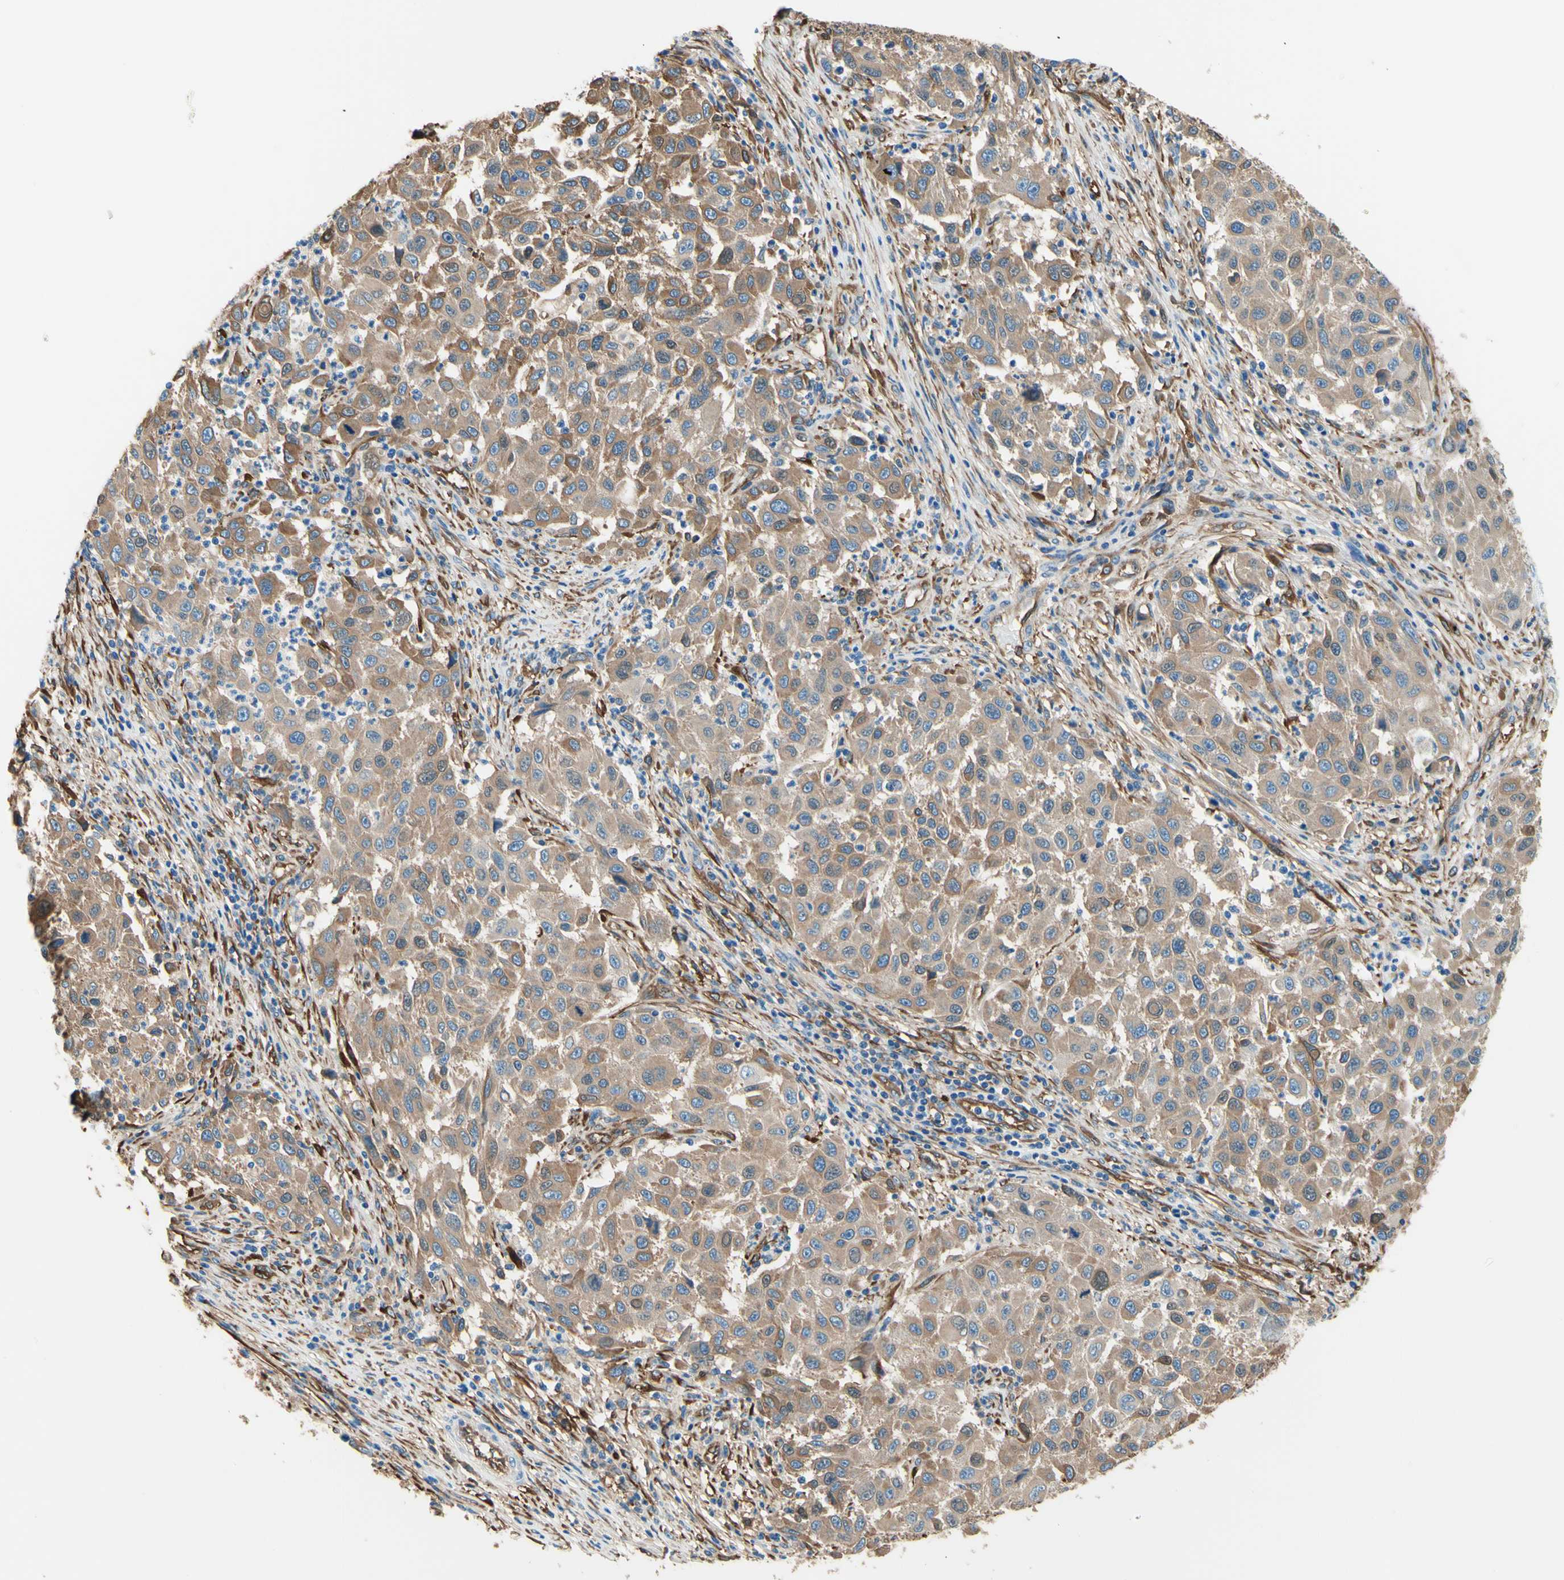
{"staining": {"intensity": "moderate", "quantity": ">75%", "location": "cytoplasmic/membranous"}, "tissue": "melanoma", "cell_type": "Tumor cells", "image_type": "cancer", "snomed": [{"axis": "morphology", "description": "Malignant melanoma, Metastatic site"}, {"axis": "topography", "description": "Lymph node"}], "caption": "Protein analysis of melanoma tissue reveals moderate cytoplasmic/membranous expression in approximately >75% of tumor cells. The staining was performed using DAB to visualize the protein expression in brown, while the nuclei were stained in blue with hematoxylin (Magnification: 20x).", "gene": "DPYSL3", "patient": {"sex": "male", "age": 61}}